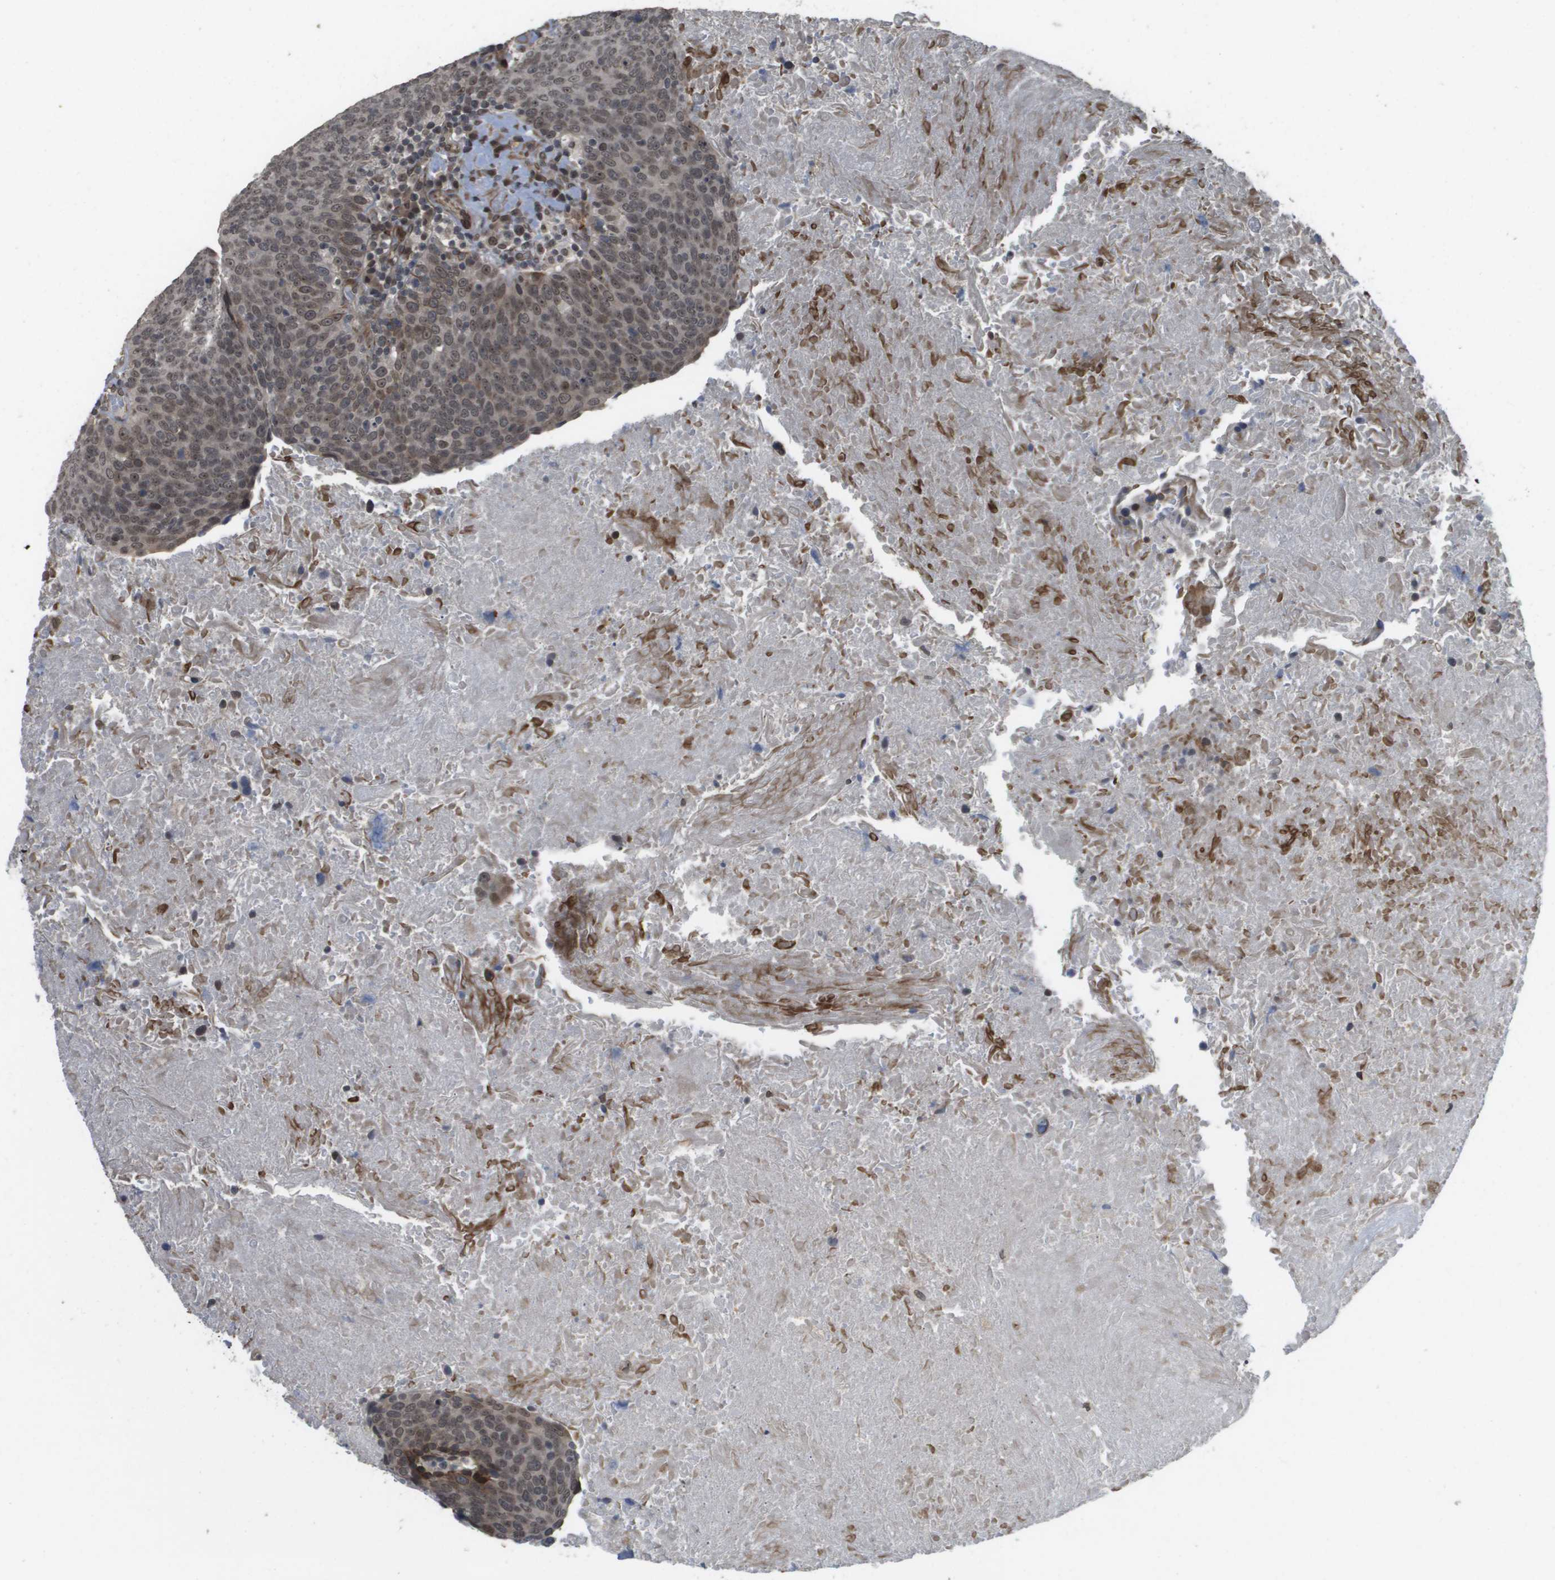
{"staining": {"intensity": "weak", "quantity": ">75%", "location": "nuclear"}, "tissue": "head and neck cancer", "cell_type": "Tumor cells", "image_type": "cancer", "snomed": [{"axis": "morphology", "description": "Squamous cell carcinoma, NOS"}, {"axis": "morphology", "description": "Squamous cell carcinoma, metastatic, NOS"}, {"axis": "topography", "description": "Lymph node"}, {"axis": "topography", "description": "Head-Neck"}], "caption": "The micrograph demonstrates immunohistochemical staining of head and neck cancer (metastatic squamous cell carcinoma). There is weak nuclear positivity is present in about >75% of tumor cells. The protein of interest is shown in brown color, while the nuclei are stained blue.", "gene": "KAT5", "patient": {"sex": "male", "age": 62}}